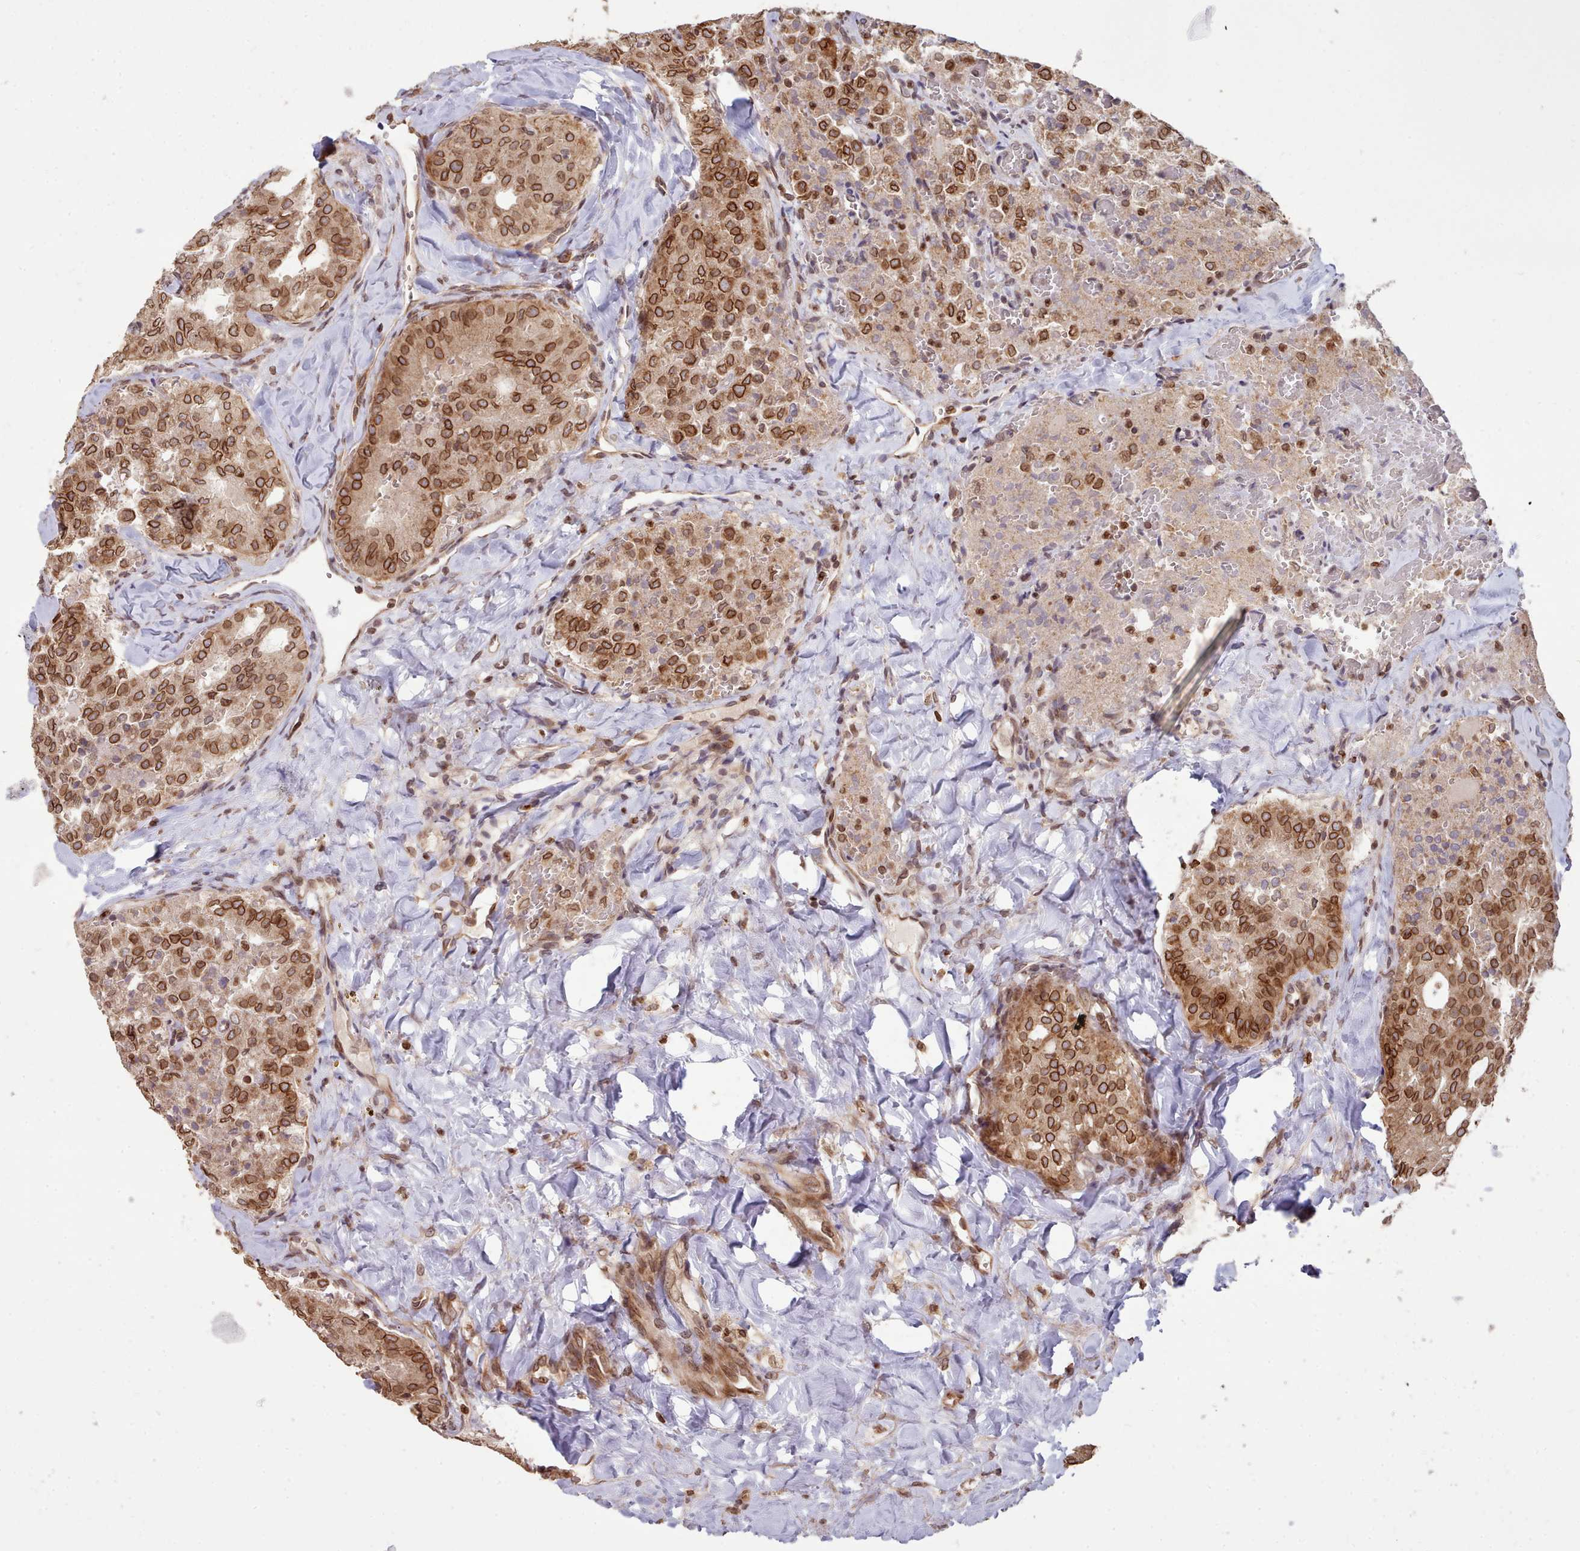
{"staining": {"intensity": "strong", "quantity": "25%-75%", "location": "cytoplasmic/membranous,nuclear"}, "tissue": "thyroid cancer", "cell_type": "Tumor cells", "image_type": "cancer", "snomed": [{"axis": "morphology", "description": "Follicular adenoma carcinoma, NOS"}, {"axis": "topography", "description": "Thyroid gland"}], "caption": "A micrograph of human thyroid cancer stained for a protein demonstrates strong cytoplasmic/membranous and nuclear brown staining in tumor cells.", "gene": "TOR1AIP1", "patient": {"sex": "male", "age": 75}}